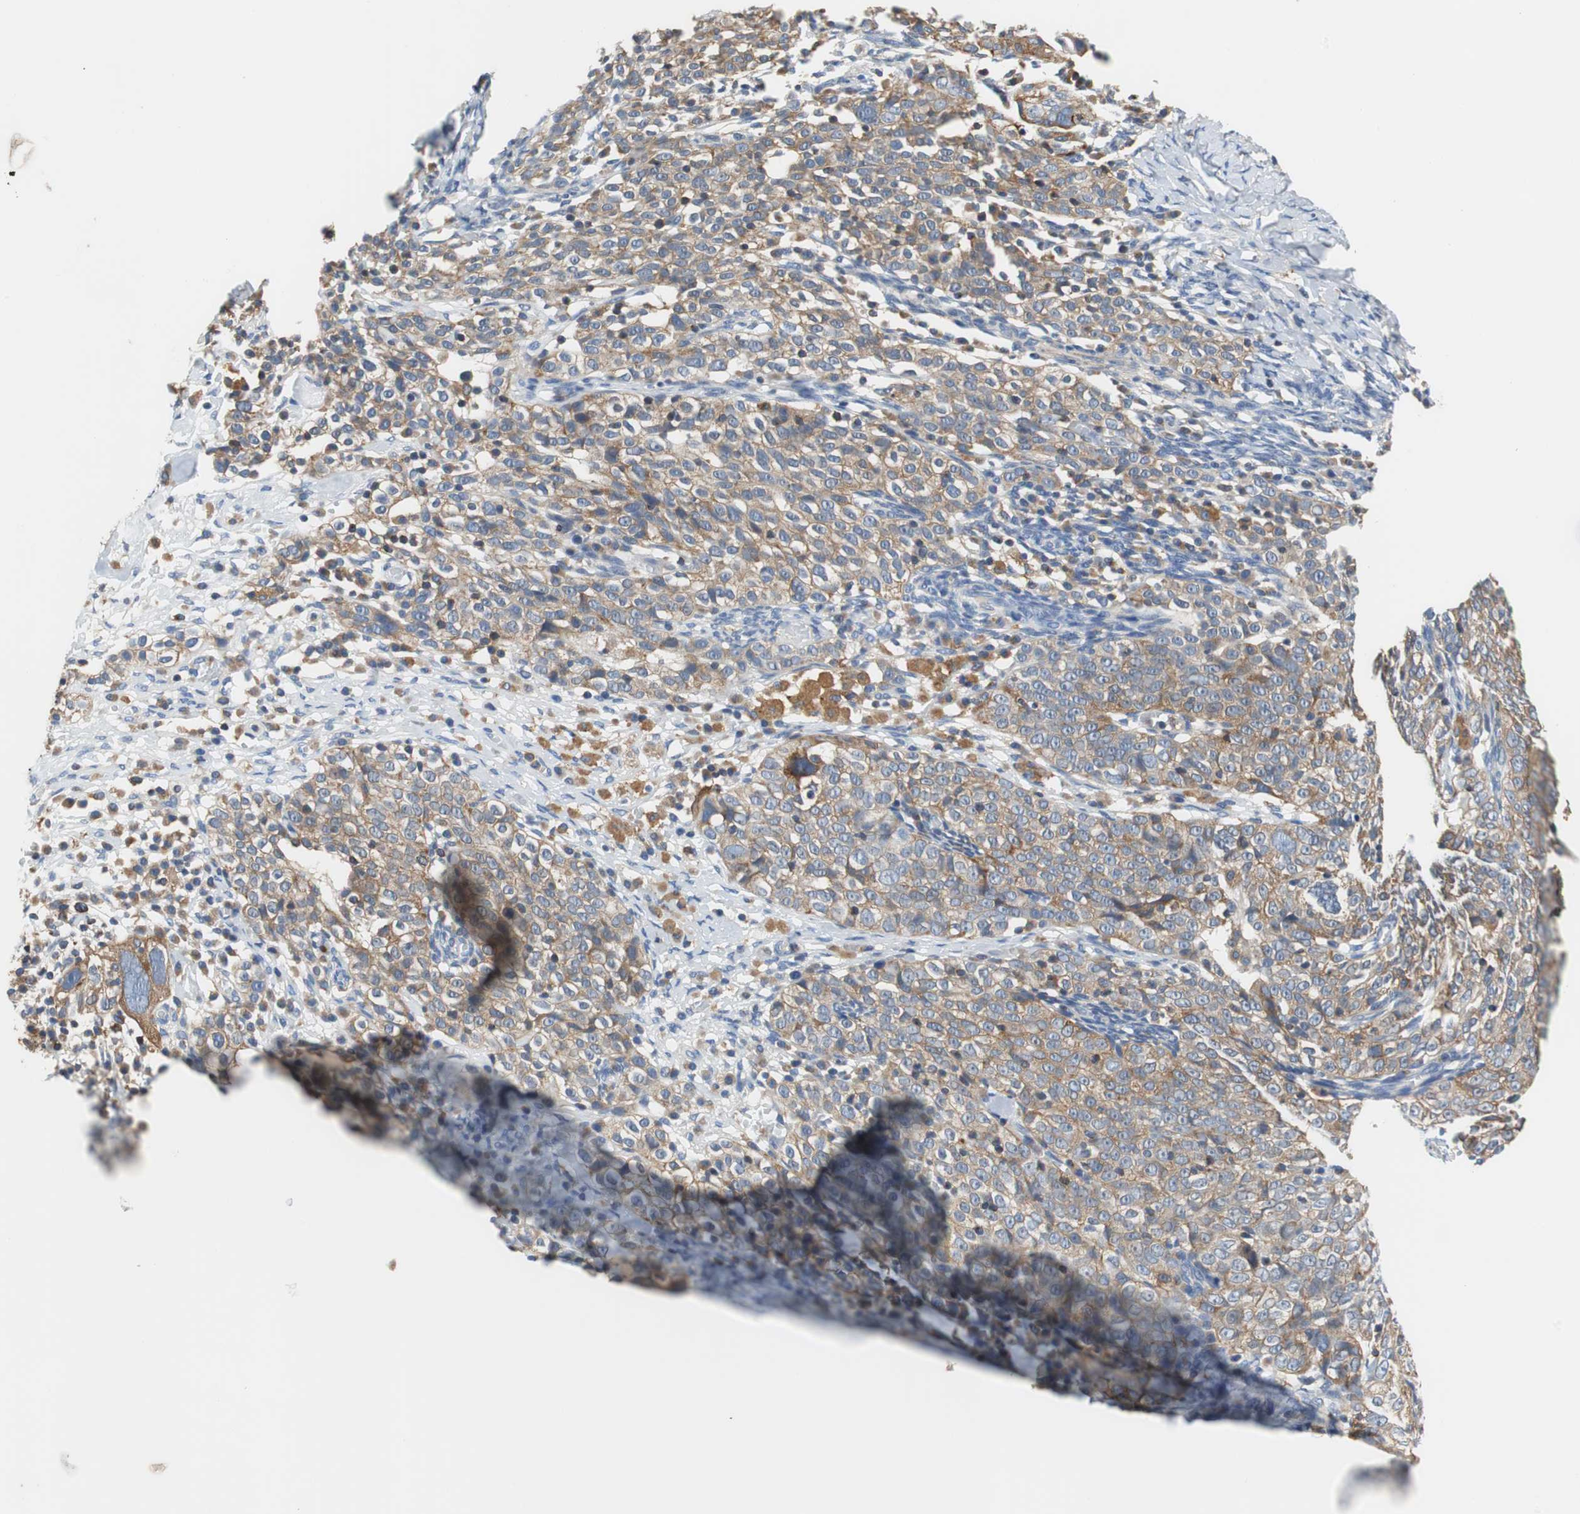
{"staining": {"intensity": "moderate", "quantity": ">75%", "location": "cytoplasmic/membranous"}, "tissue": "ovarian cancer", "cell_type": "Tumor cells", "image_type": "cancer", "snomed": [{"axis": "morphology", "description": "Normal tissue, NOS"}, {"axis": "morphology", "description": "Cystadenocarcinoma, serous, NOS"}, {"axis": "topography", "description": "Ovary"}], "caption": "This is an image of immunohistochemistry staining of ovarian serous cystadenocarcinoma, which shows moderate staining in the cytoplasmic/membranous of tumor cells.", "gene": "VAMP8", "patient": {"sex": "female", "age": 62}}